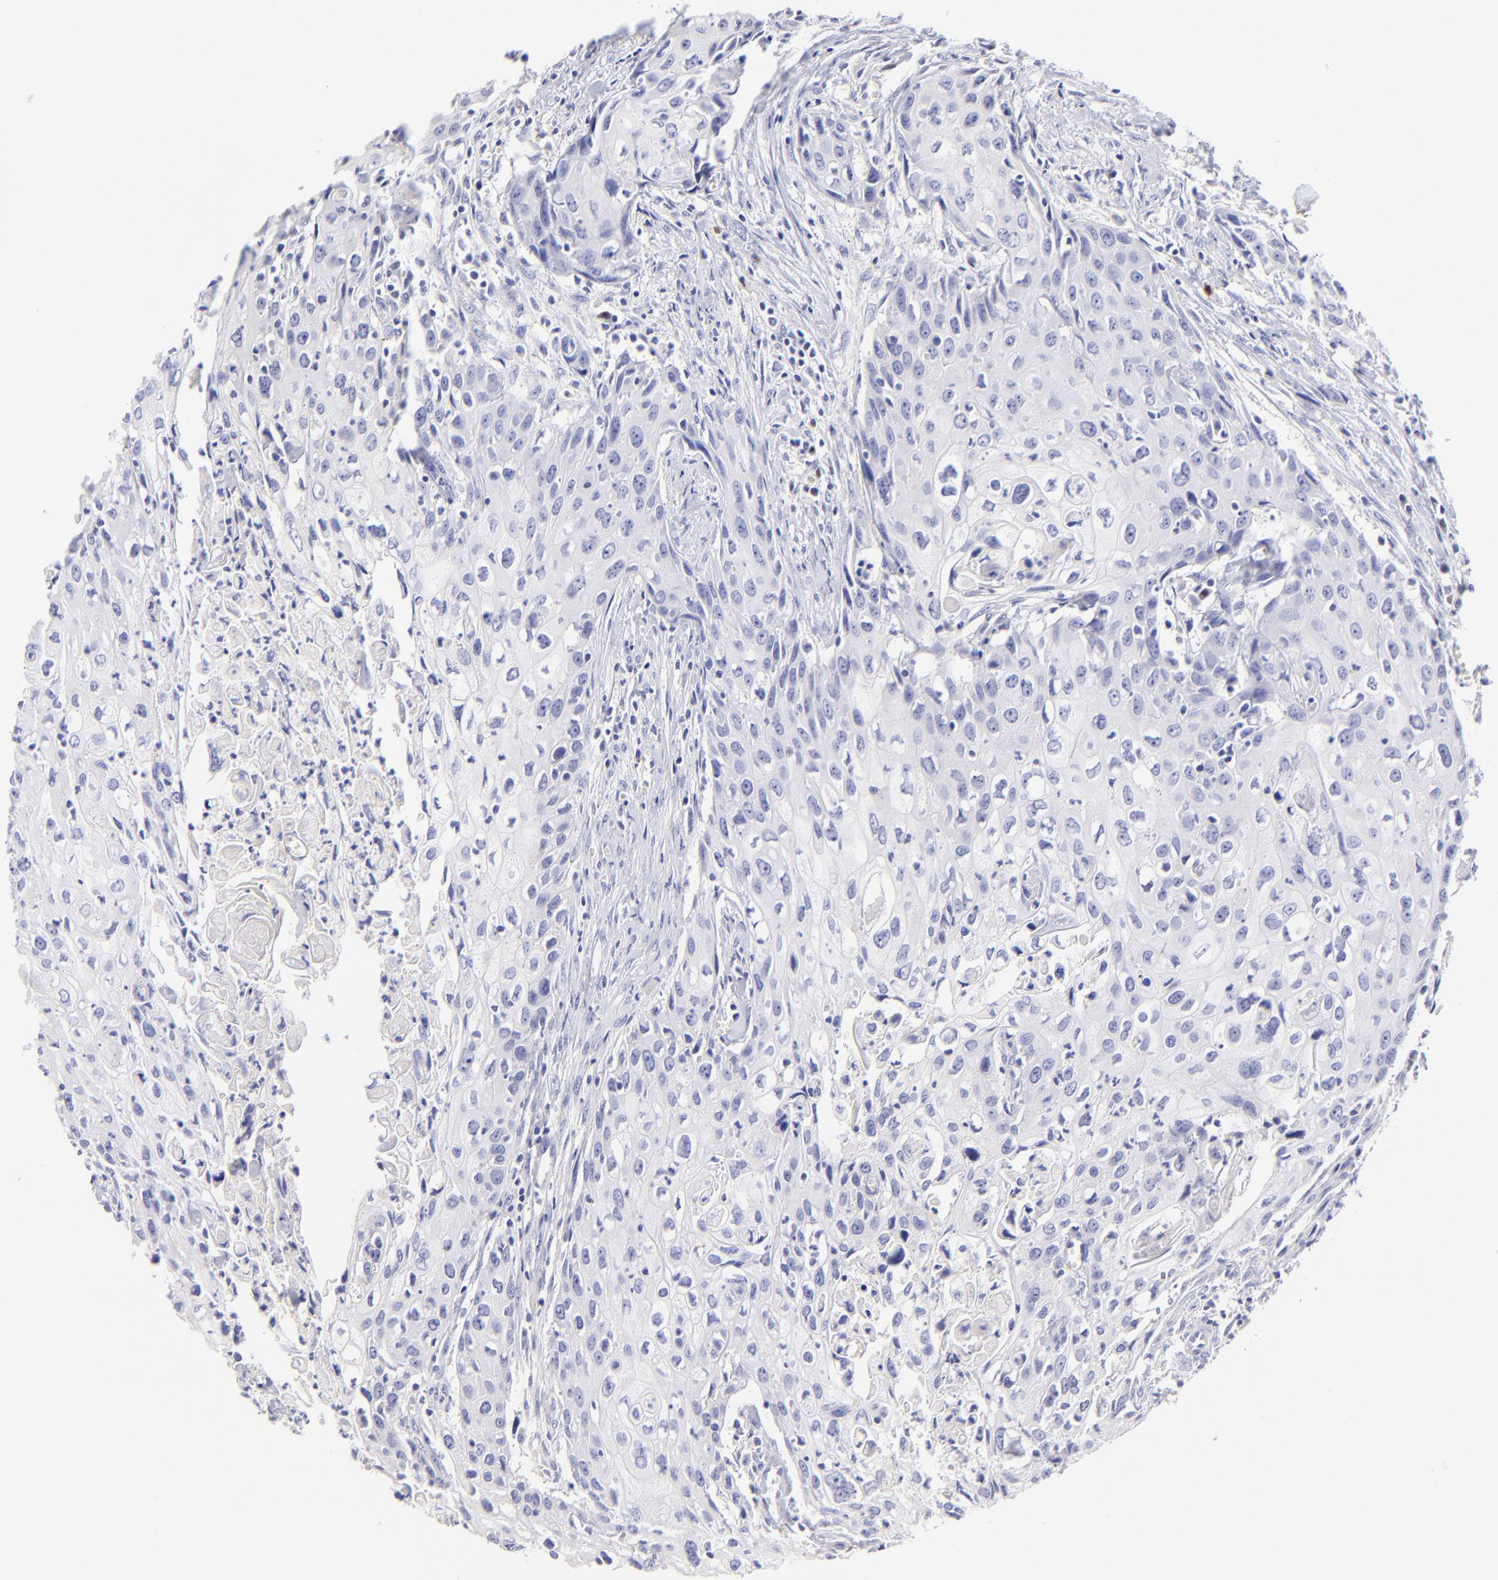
{"staining": {"intensity": "negative", "quantity": "none", "location": "none"}, "tissue": "urothelial cancer", "cell_type": "Tumor cells", "image_type": "cancer", "snomed": [{"axis": "morphology", "description": "Urothelial carcinoma, High grade"}, {"axis": "topography", "description": "Urinary bladder"}], "caption": "IHC image of urothelial cancer stained for a protein (brown), which reveals no expression in tumor cells. (DAB (3,3'-diaminobenzidine) immunohistochemistry (IHC) visualized using brightfield microscopy, high magnification).", "gene": "ASB9", "patient": {"sex": "male", "age": 54}}